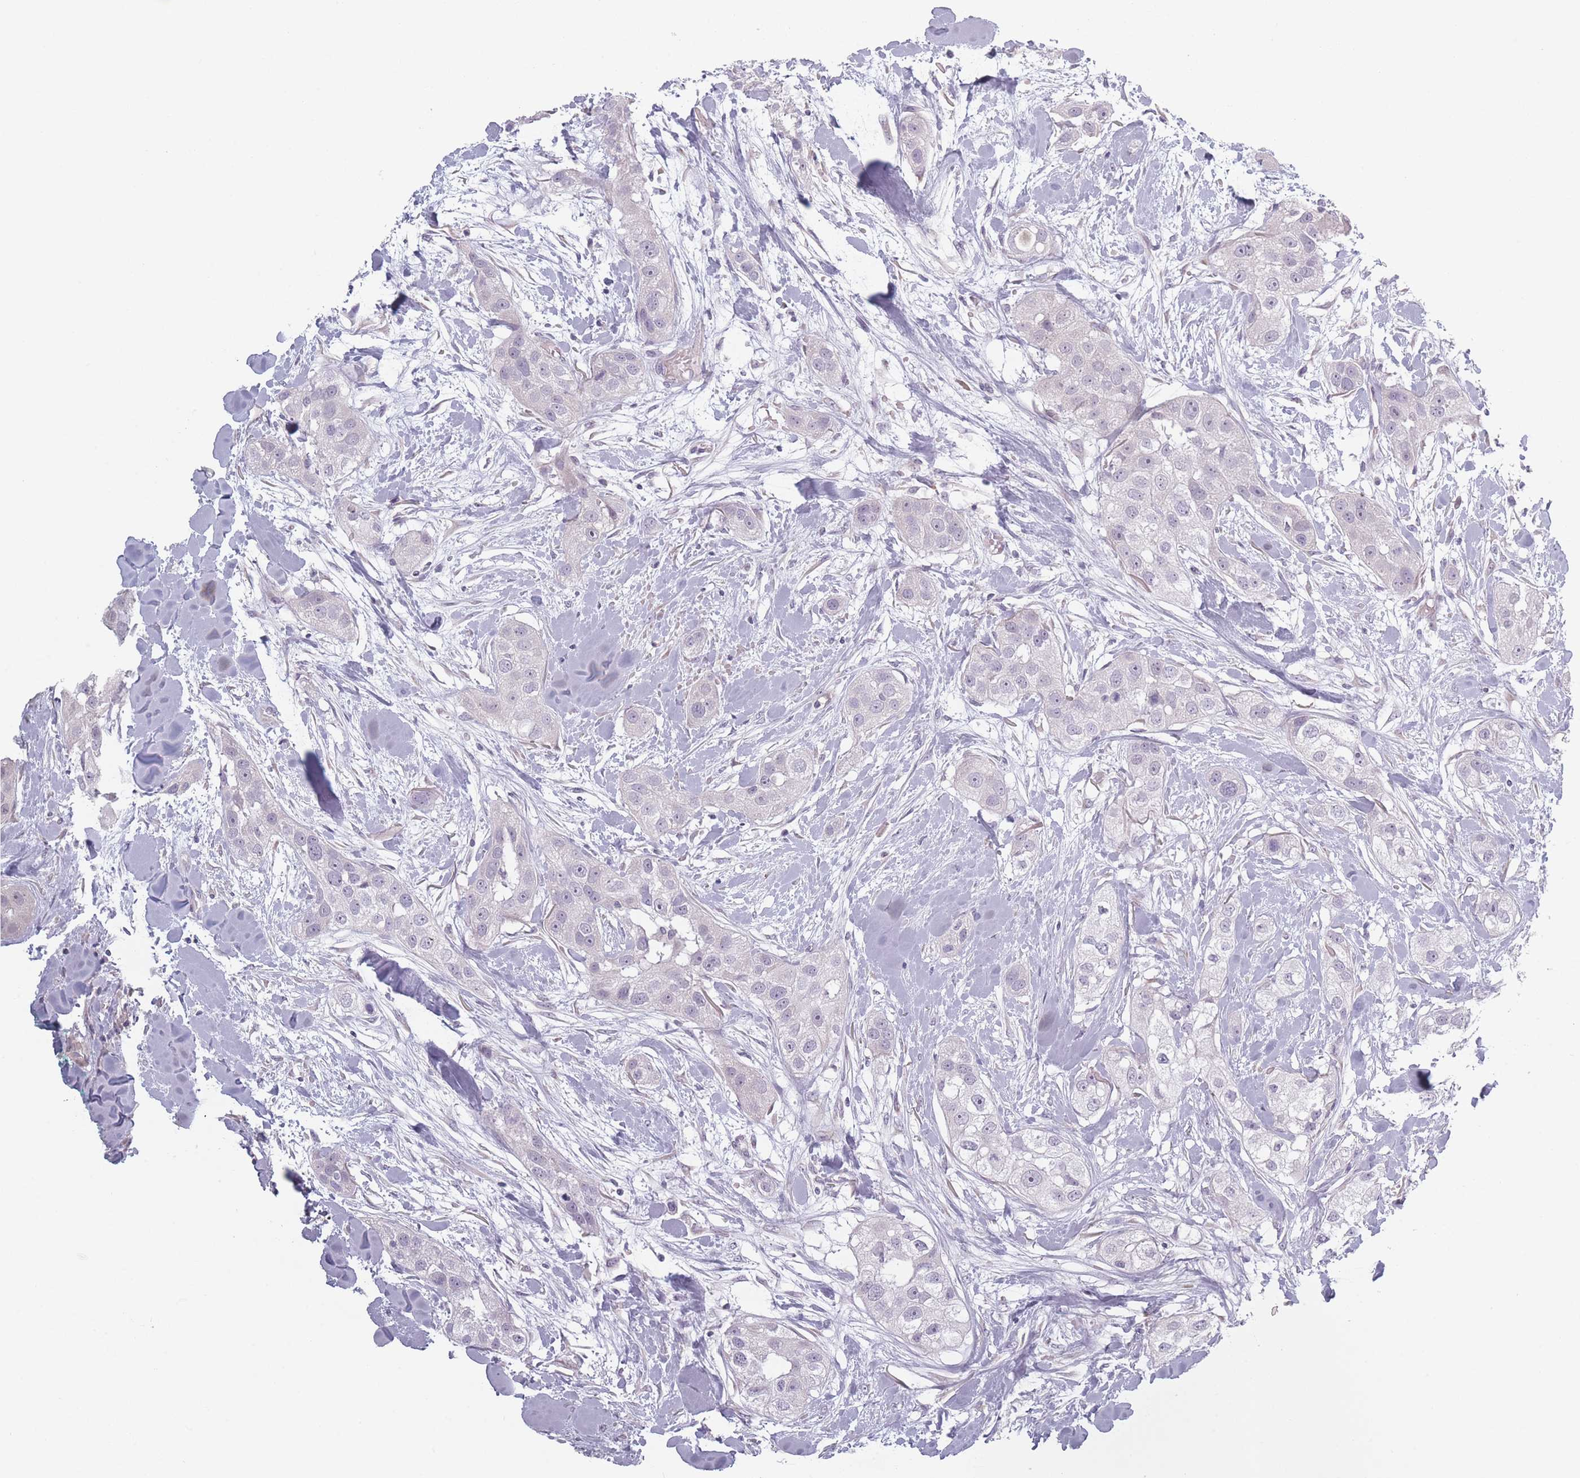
{"staining": {"intensity": "negative", "quantity": "none", "location": "none"}, "tissue": "head and neck cancer", "cell_type": "Tumor cells", "image_type": "cancer", "snomed": [{"axis": "morphology", "description": "Normal tissue, NOS"}, {"axis": "morphology", "description": "Squamous cell carcinoma, NOS"}, {"axis": "topography", "description": "Skeletal muscle"}, {"axis": "topography", "description": "Head-Neck"}], "caption": "Micrograph shows no significant protein positivity in tumor cells of head and neck cancer (squamous cell carcinoma).", "gene": "RASL10B", "patient": {"sex": "male", "age": 51}}